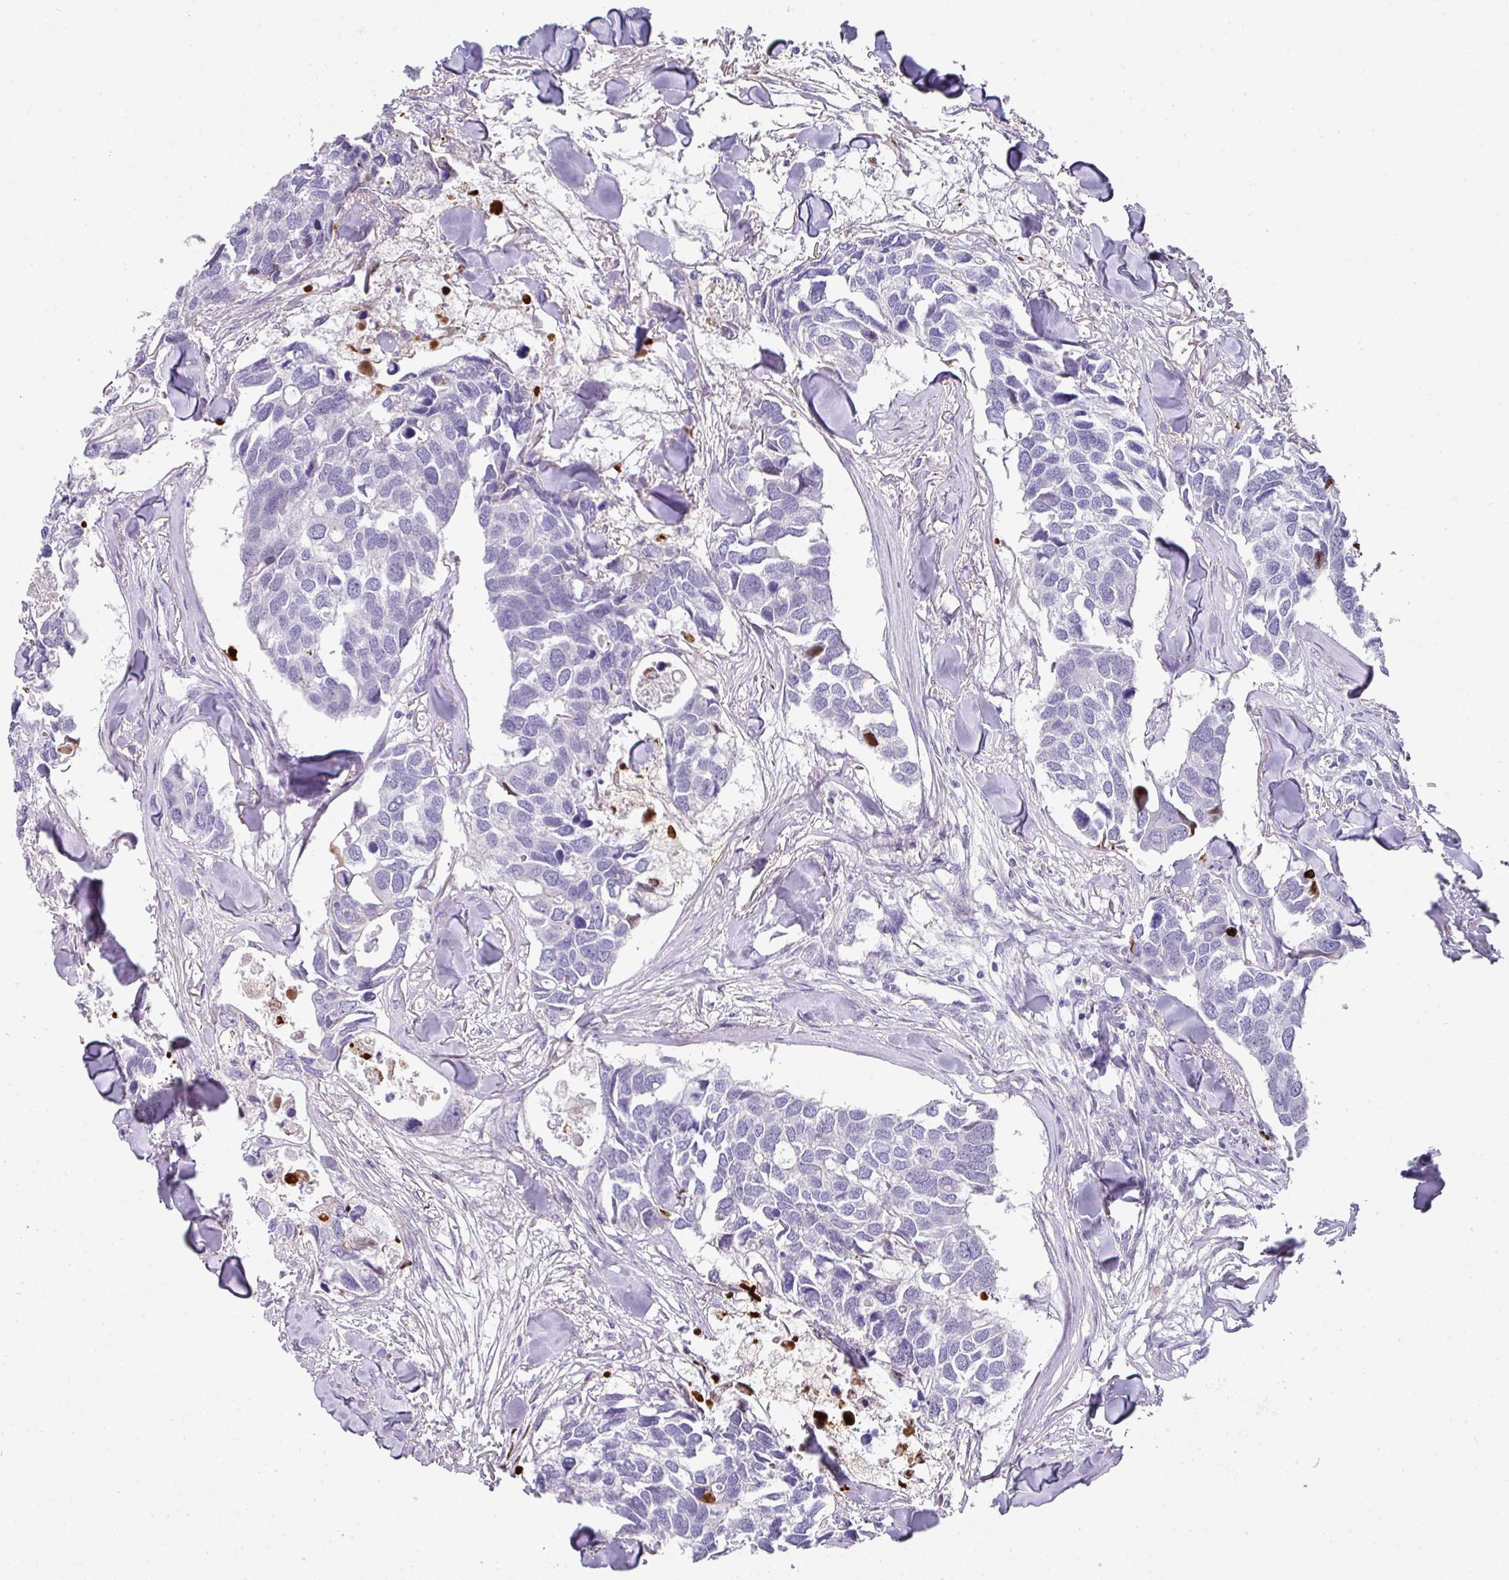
{"staining": {"intensity": "negative", "quantity": "none", "location": "none"}, "tissue": "breast cancer", "cell_type": "Tumor cells", "image_type": "cancer", "snomed": [{"axis": "morphology", "description": "Duct carcinoma"}, {"axis": "topography", "description": "Breast"}], "caption": "Breast cancer was stained to show a protein in brown. There is no significant expression in tumor cells. The staining was performed using DAB (3,3'-diaminobenzidine) to visualize the protein expression in brown, while the nuclei were stained in blue with hematoxylin (Magnification: 20x).", "gene": "ANKRD29", "patient": {"sex": "female", "age": 83}}